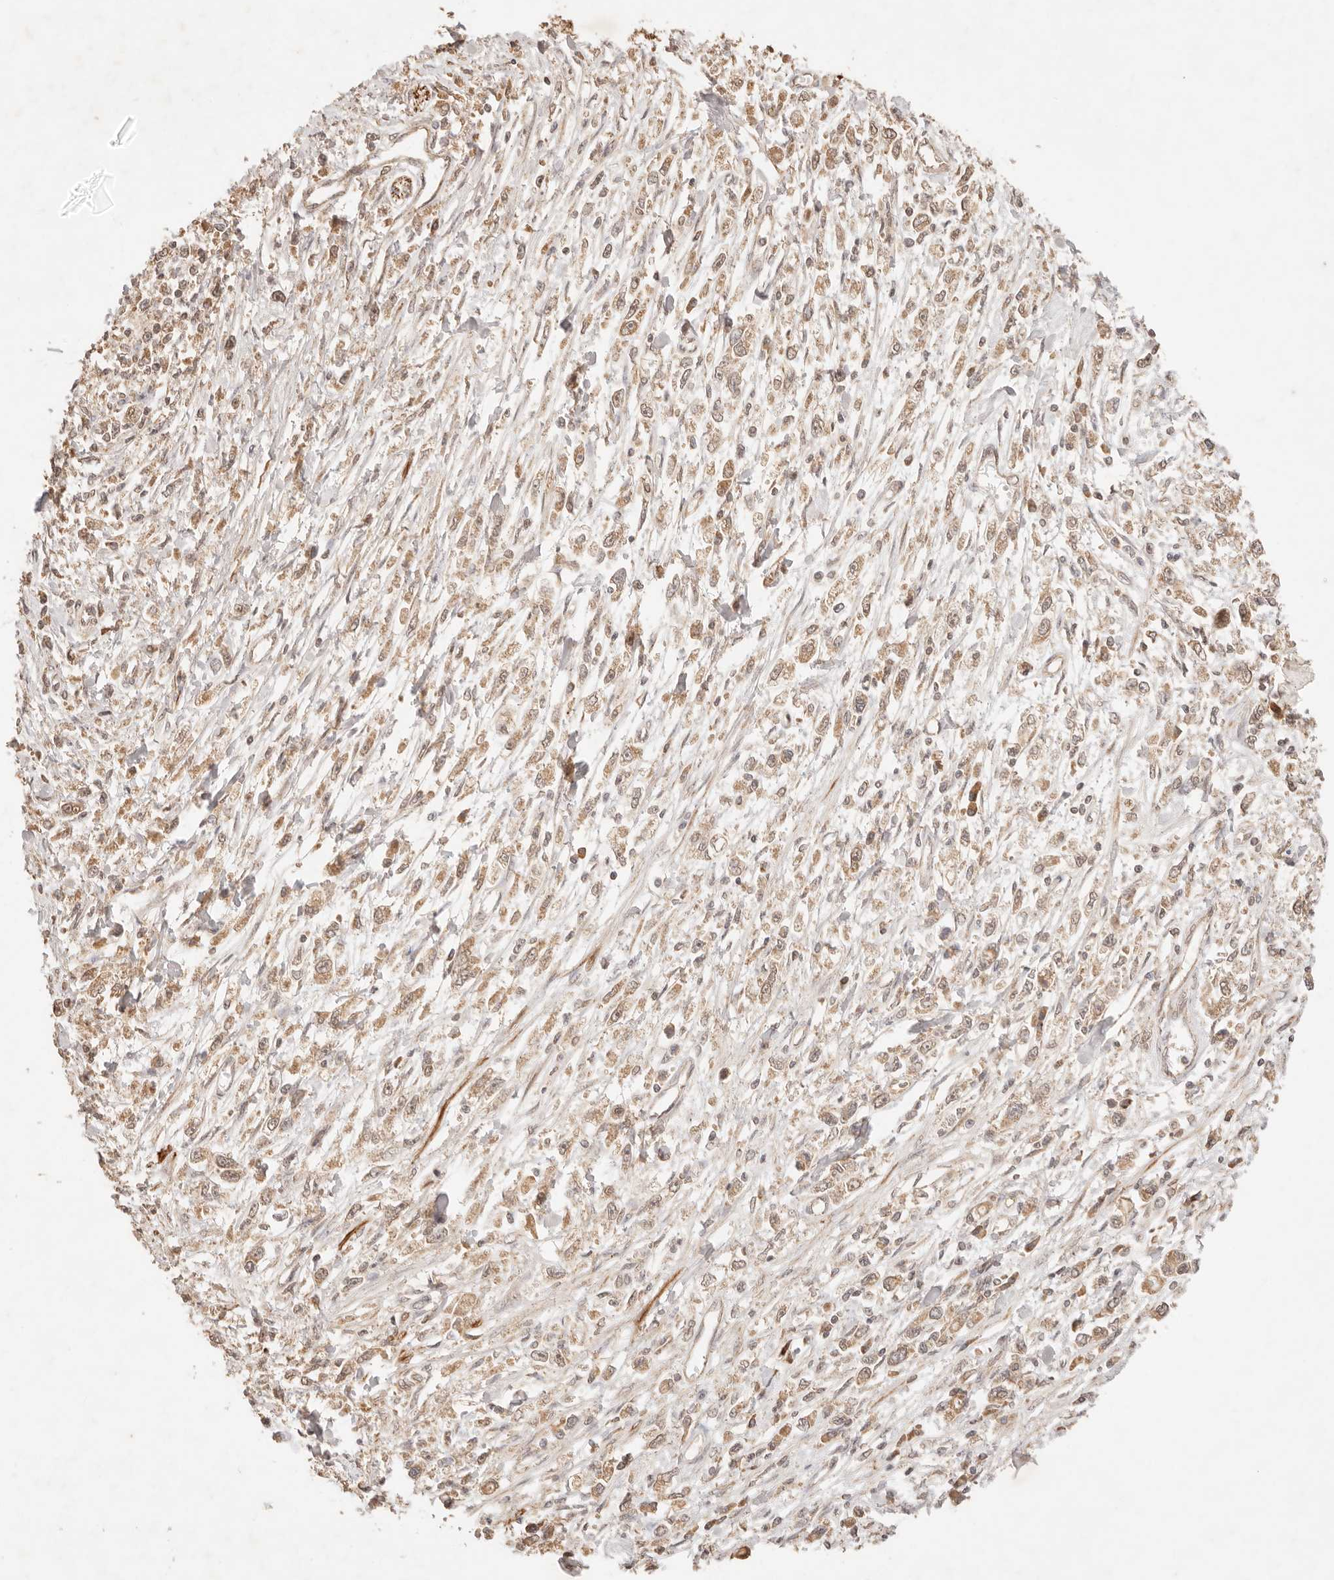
{"staining": {"intensity": "moderate", "quantity": ">75%", "location": "cytoplasmic/membranous"}, "tissue": "stomach cancer", "cell_type": "Tumor cells", "image_type": "cancer", "snomed": [{"axis": "morphology", "description": "Adenocarcinoma, NOS"}, {"axis": "topography", "description": "Stomach"}], "caption": "Stomach cancer stained with a brown dye demonstrates moderate cytoplasmic/membranous positive expression in about >75% of tumor cells.", "gene": "TRIM11", "patient": {"sex": "female", "age": 59}}